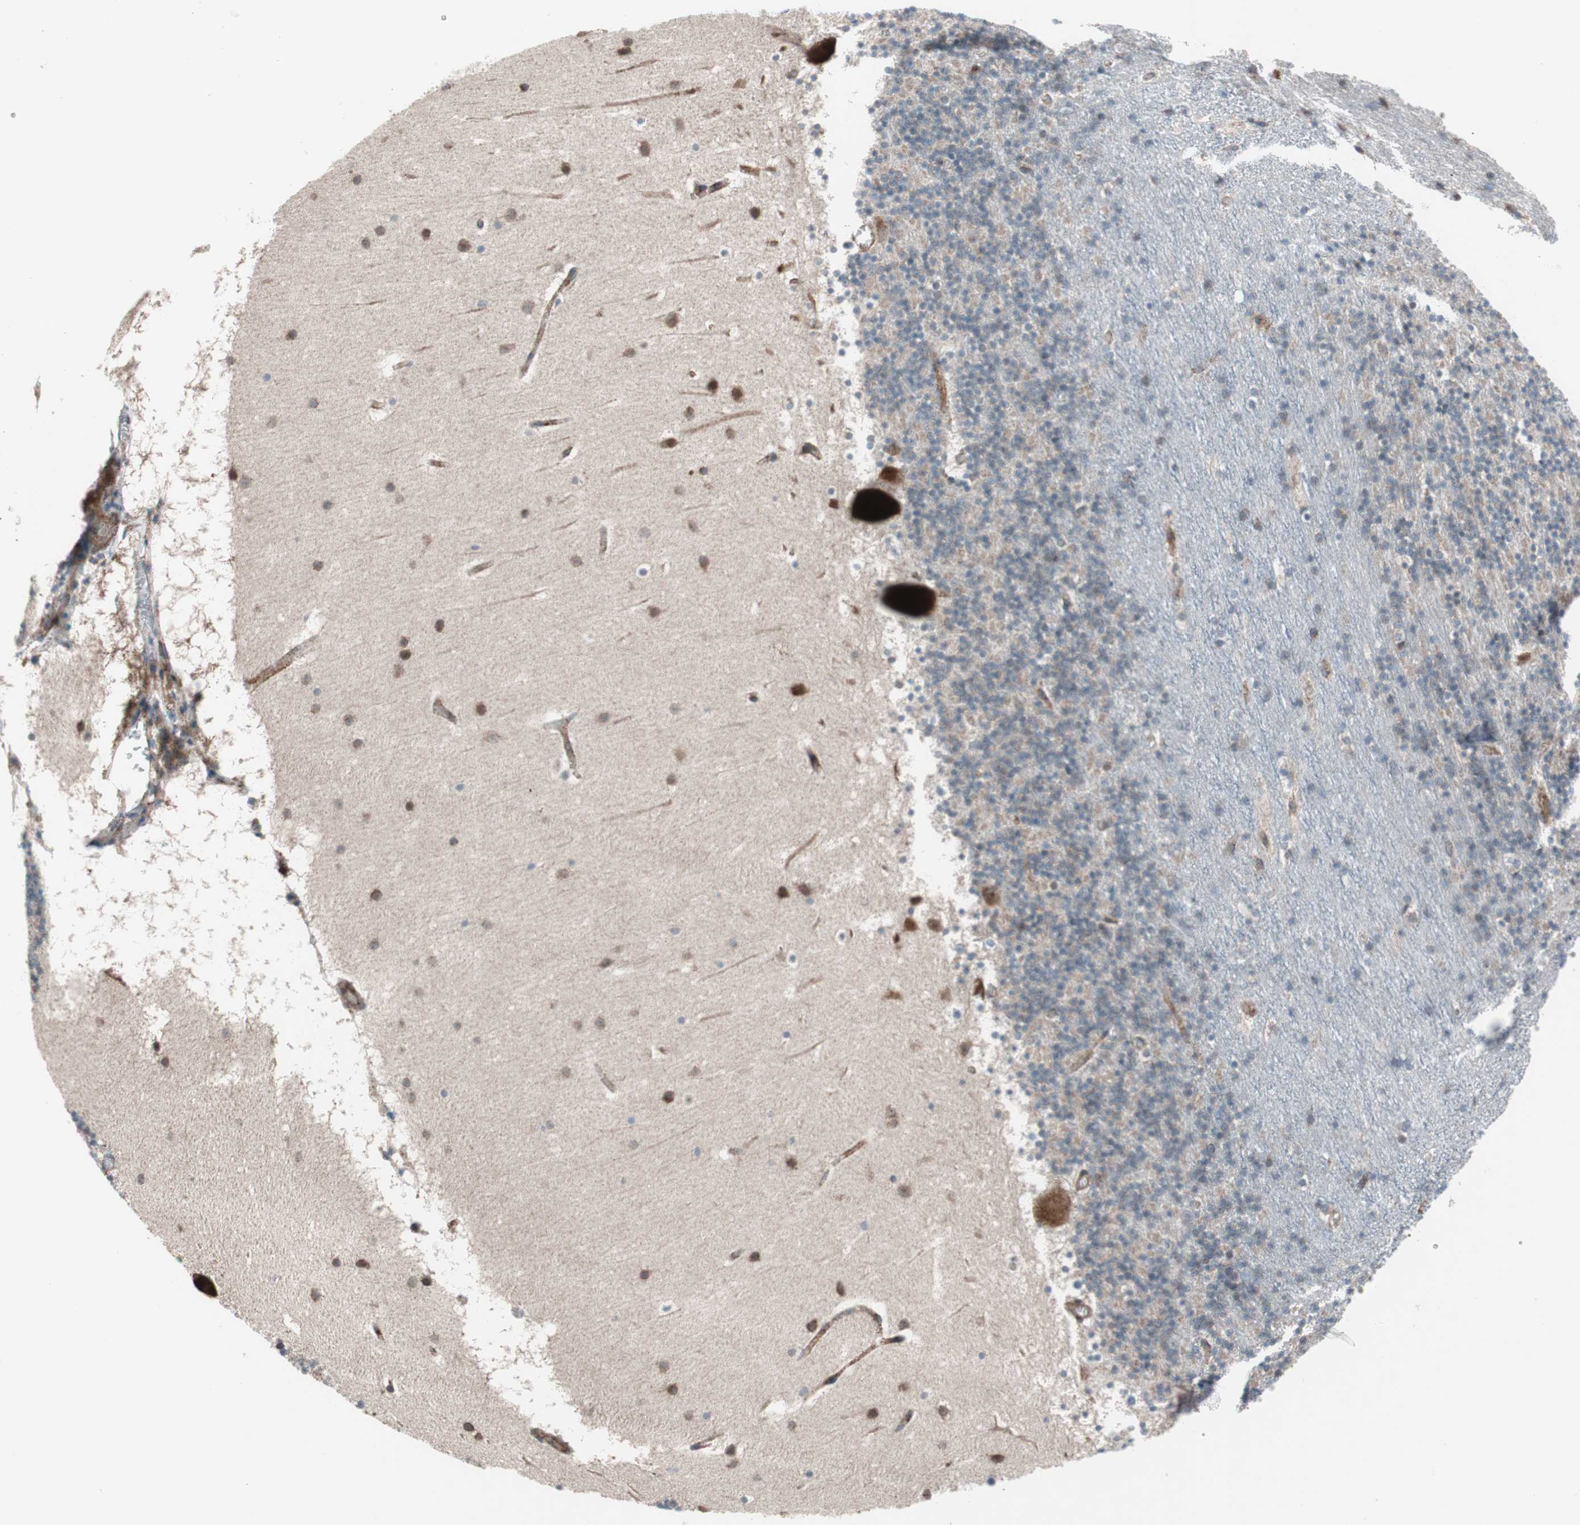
{"staining": {"intensity": "negative", "quantity": "none", "location": "none"}, "tissue": "cerebellum", "cell_type": "Cells in granular layer", "image_type": "normal", "snomed": [{"axis": "morphology", "description": "Normal tissue, NOS"}, {"axis": "topography", "description": "Cerebellum"}], "caption": "IHC photomicrograph of benign cerebellum: human cerebellum stained with DAB (3,3'-diaminobenzidine) exhibits no significant protein staining in cells in granular layer.", "gene": "CCL14", "patient": {"sex": "male", "age": 45}}